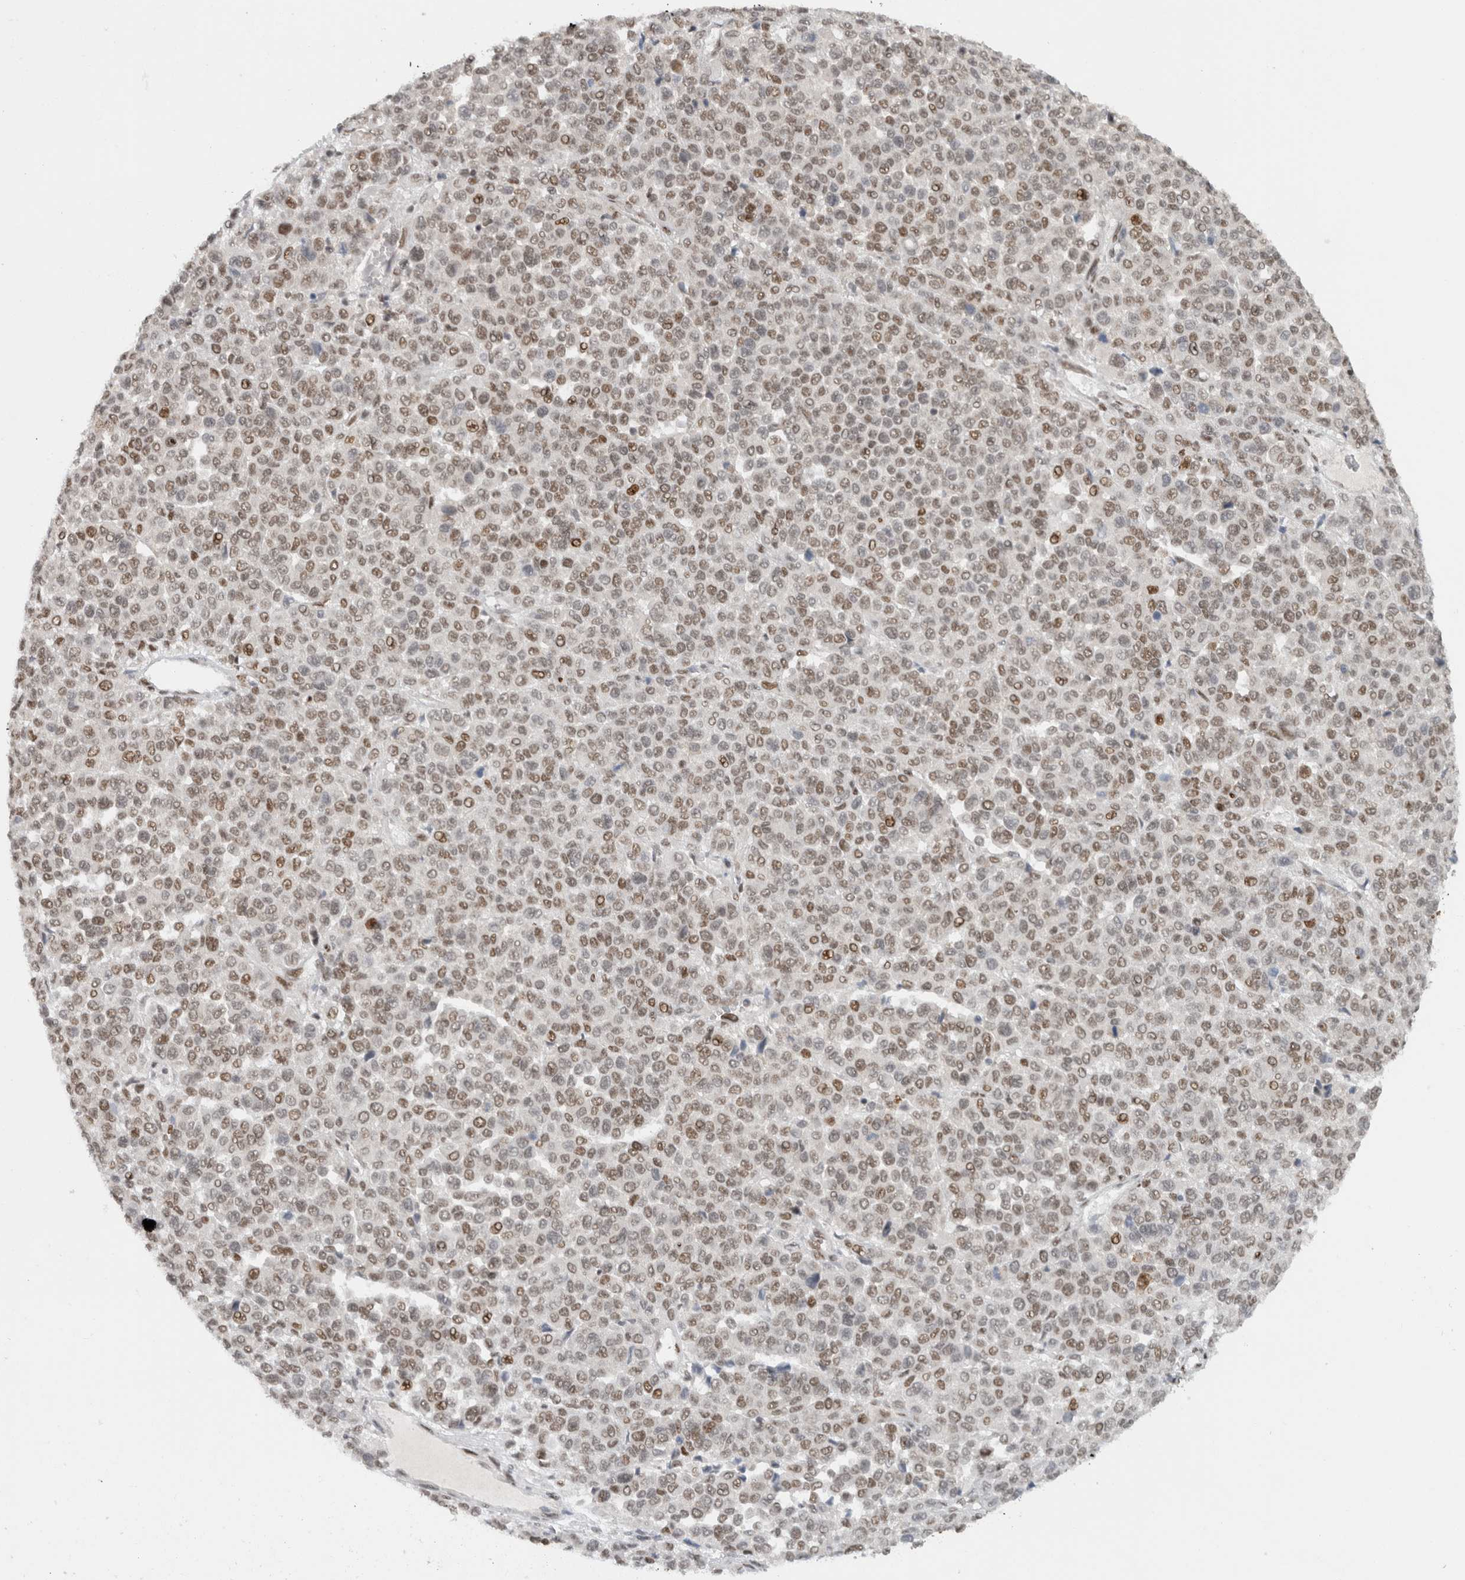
{"staining": {"intensity": "weak", "quantity": ">75%", "location": "nuclear"}, "tissue": "melanoma", "cell_type": "Tumor cells", "image_type": "cancer", "snomed": [{"axis": "morphology", "description": "Malignant melanoma, Metastatic site"}, {"axis": "topography", "description": "Pancreas"}], "caption": "This is an image of immunohistochemistry (IHC) staining of melanoma, which shows weak positivity in the nuclear of tumor cells.", "gene": "HNRNPR", "patient": {"sex": "female", "age": 30}}